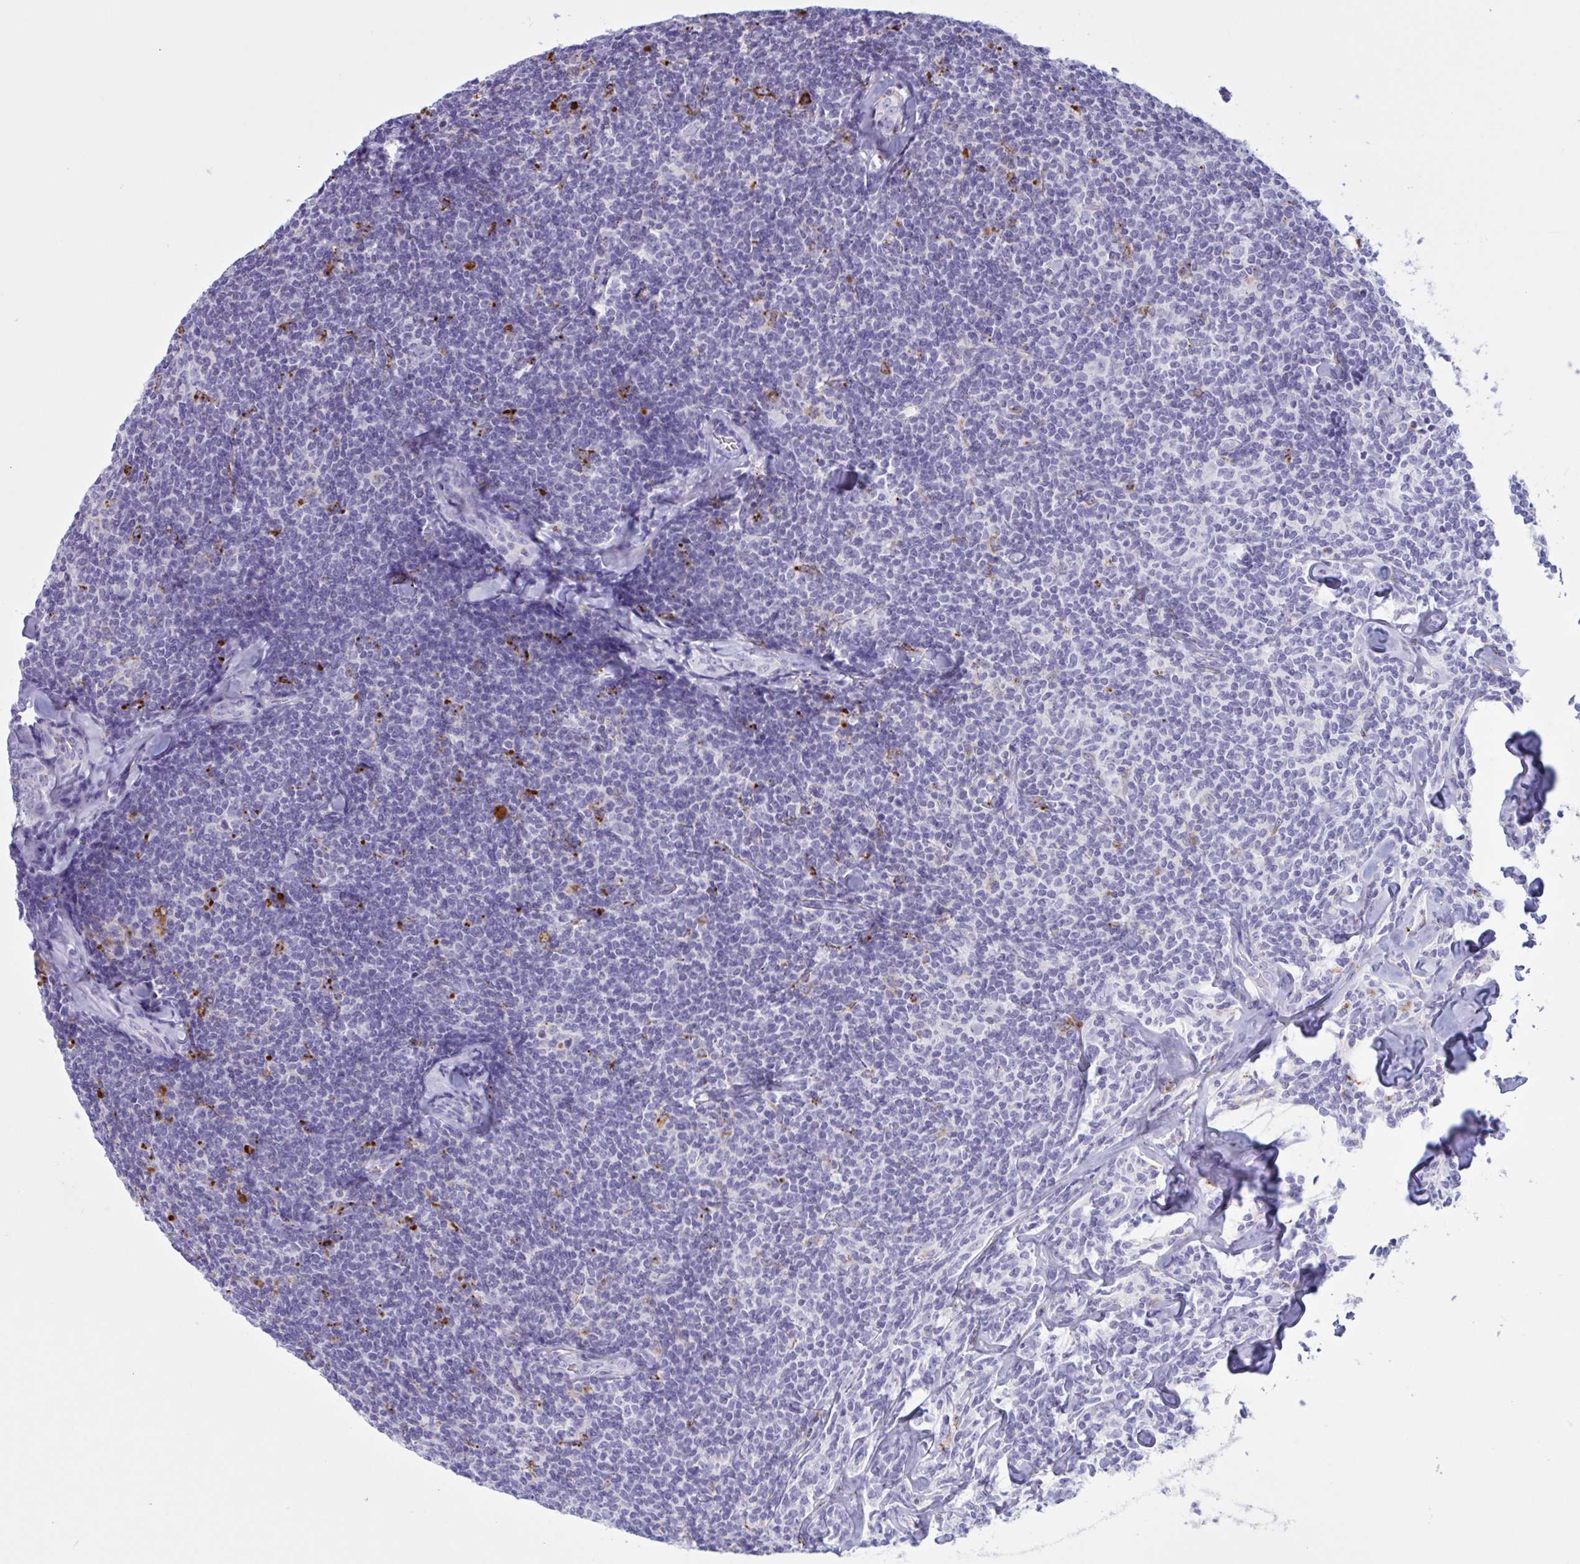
{"staining": {"intensity": "negative", "quantity": "none", "location": "none"}, "tissue": "lymphoma", "cell_type": "Tumor cells", "image_type": "cancer", "snomed": [{"axis": "morphology", "description": "Malignant lymphoma, non-Hodgkin's type, Low grade"}, {"axis": "topography", "description": "Lymph node"}], "caption": "Human malignant lymphoma, non-Hodgkin's type (low-grade) stained for a protein using IHC exhibits no positivity in tumor cells.", "gene": "XCL1", "patient": {"sex": "female", "age": 56}}